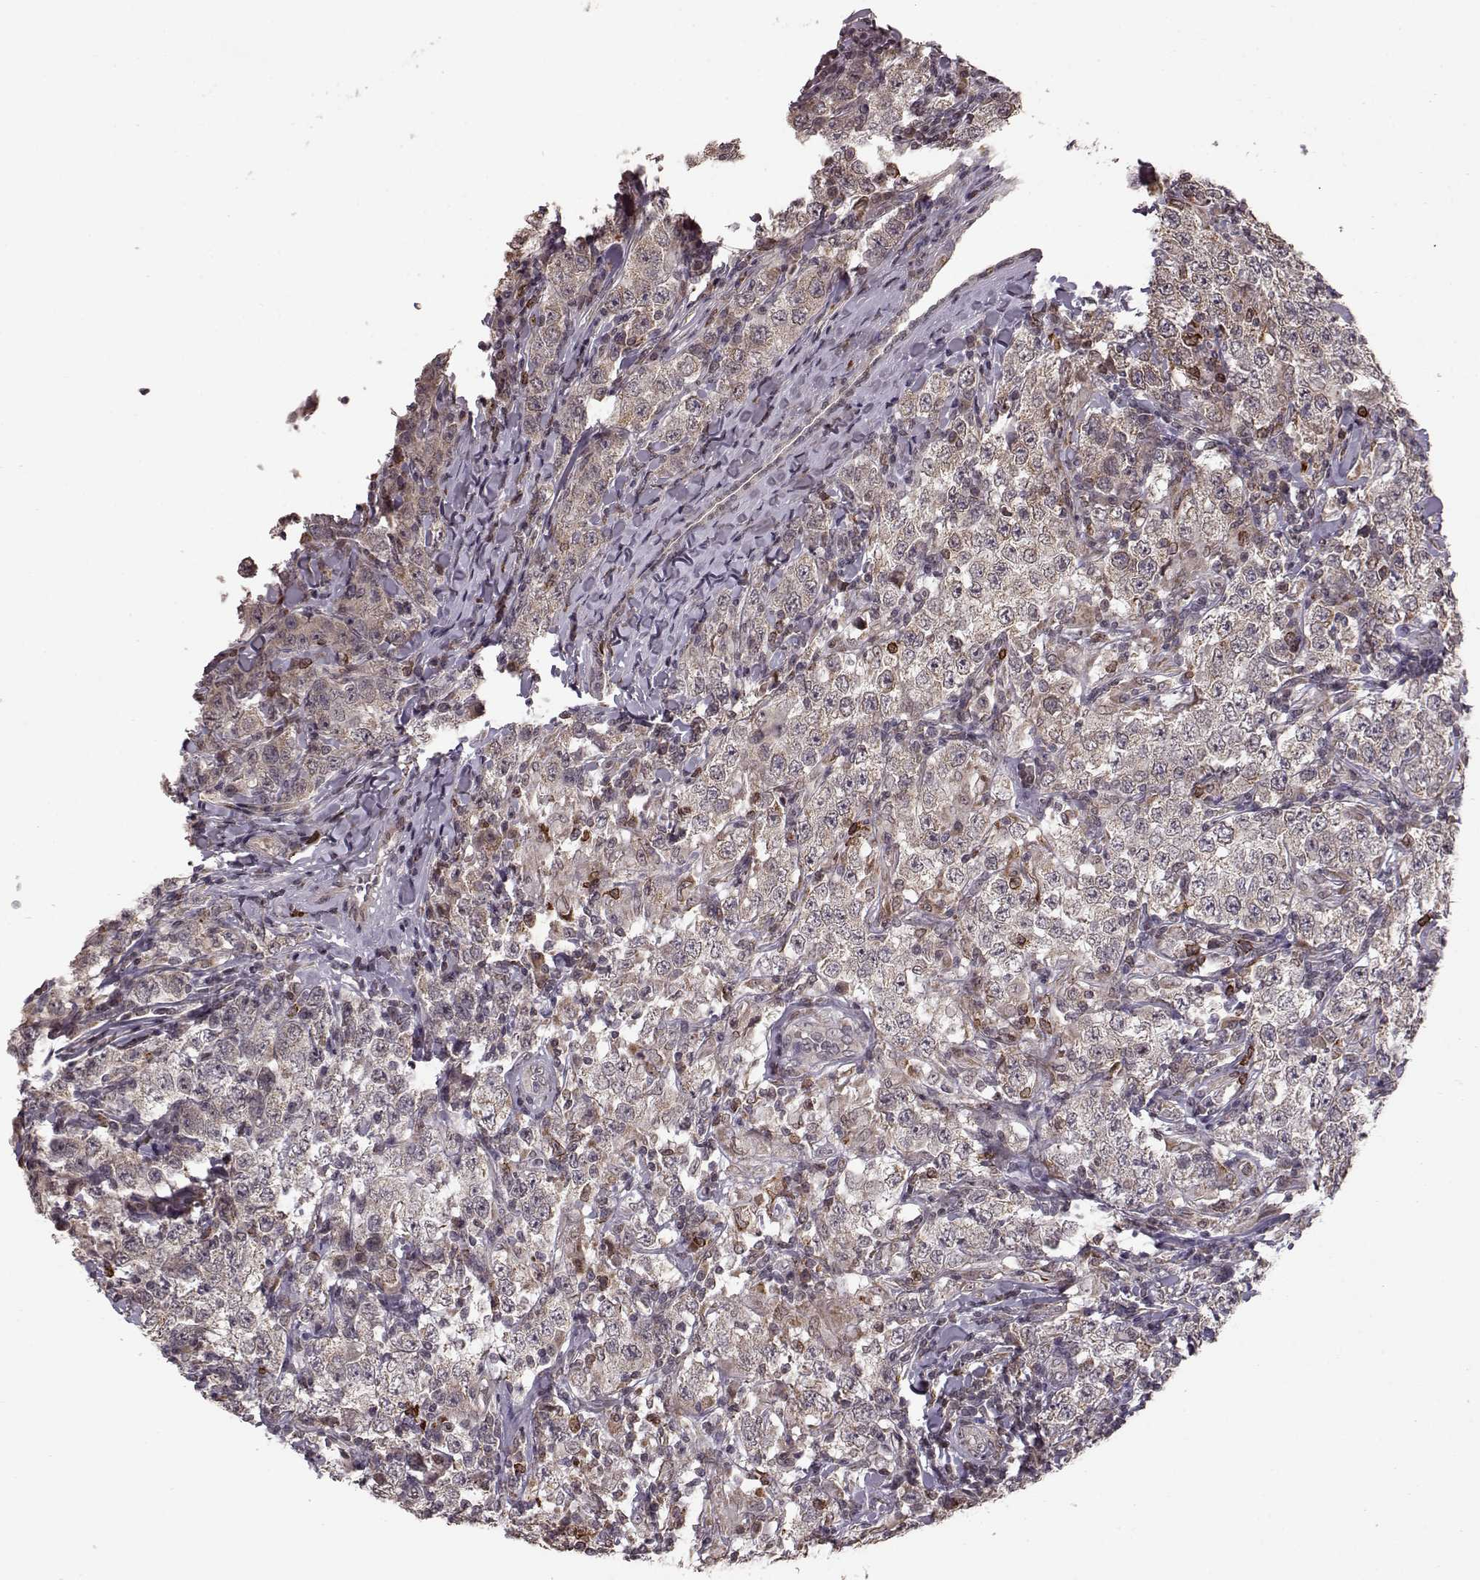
{"staining": {"intensity": "weak", "quantity": "25%-75%", "location": "cytoplasmic/membranous"}, "tissue": "testis cancer", "cell_type": "Tumor cells", "image_type": "cancer", "snomed": [{"axis": "morphology", "description": "Seminoma, NOS"}, {"axis": "morphology", "description": "Carcinoma, Embryonal, NOS"}, {"axis": "topography", "description": "Testis"}], "caption": "Protein staining of embryonal carcinoma (testis) tissue exhibits weak cytoplasmic/membranous staining in approximately 25%-75% of tumor cells.", "gene": "ELOVL5", "patient": {"sex": "male", "age": 41}}